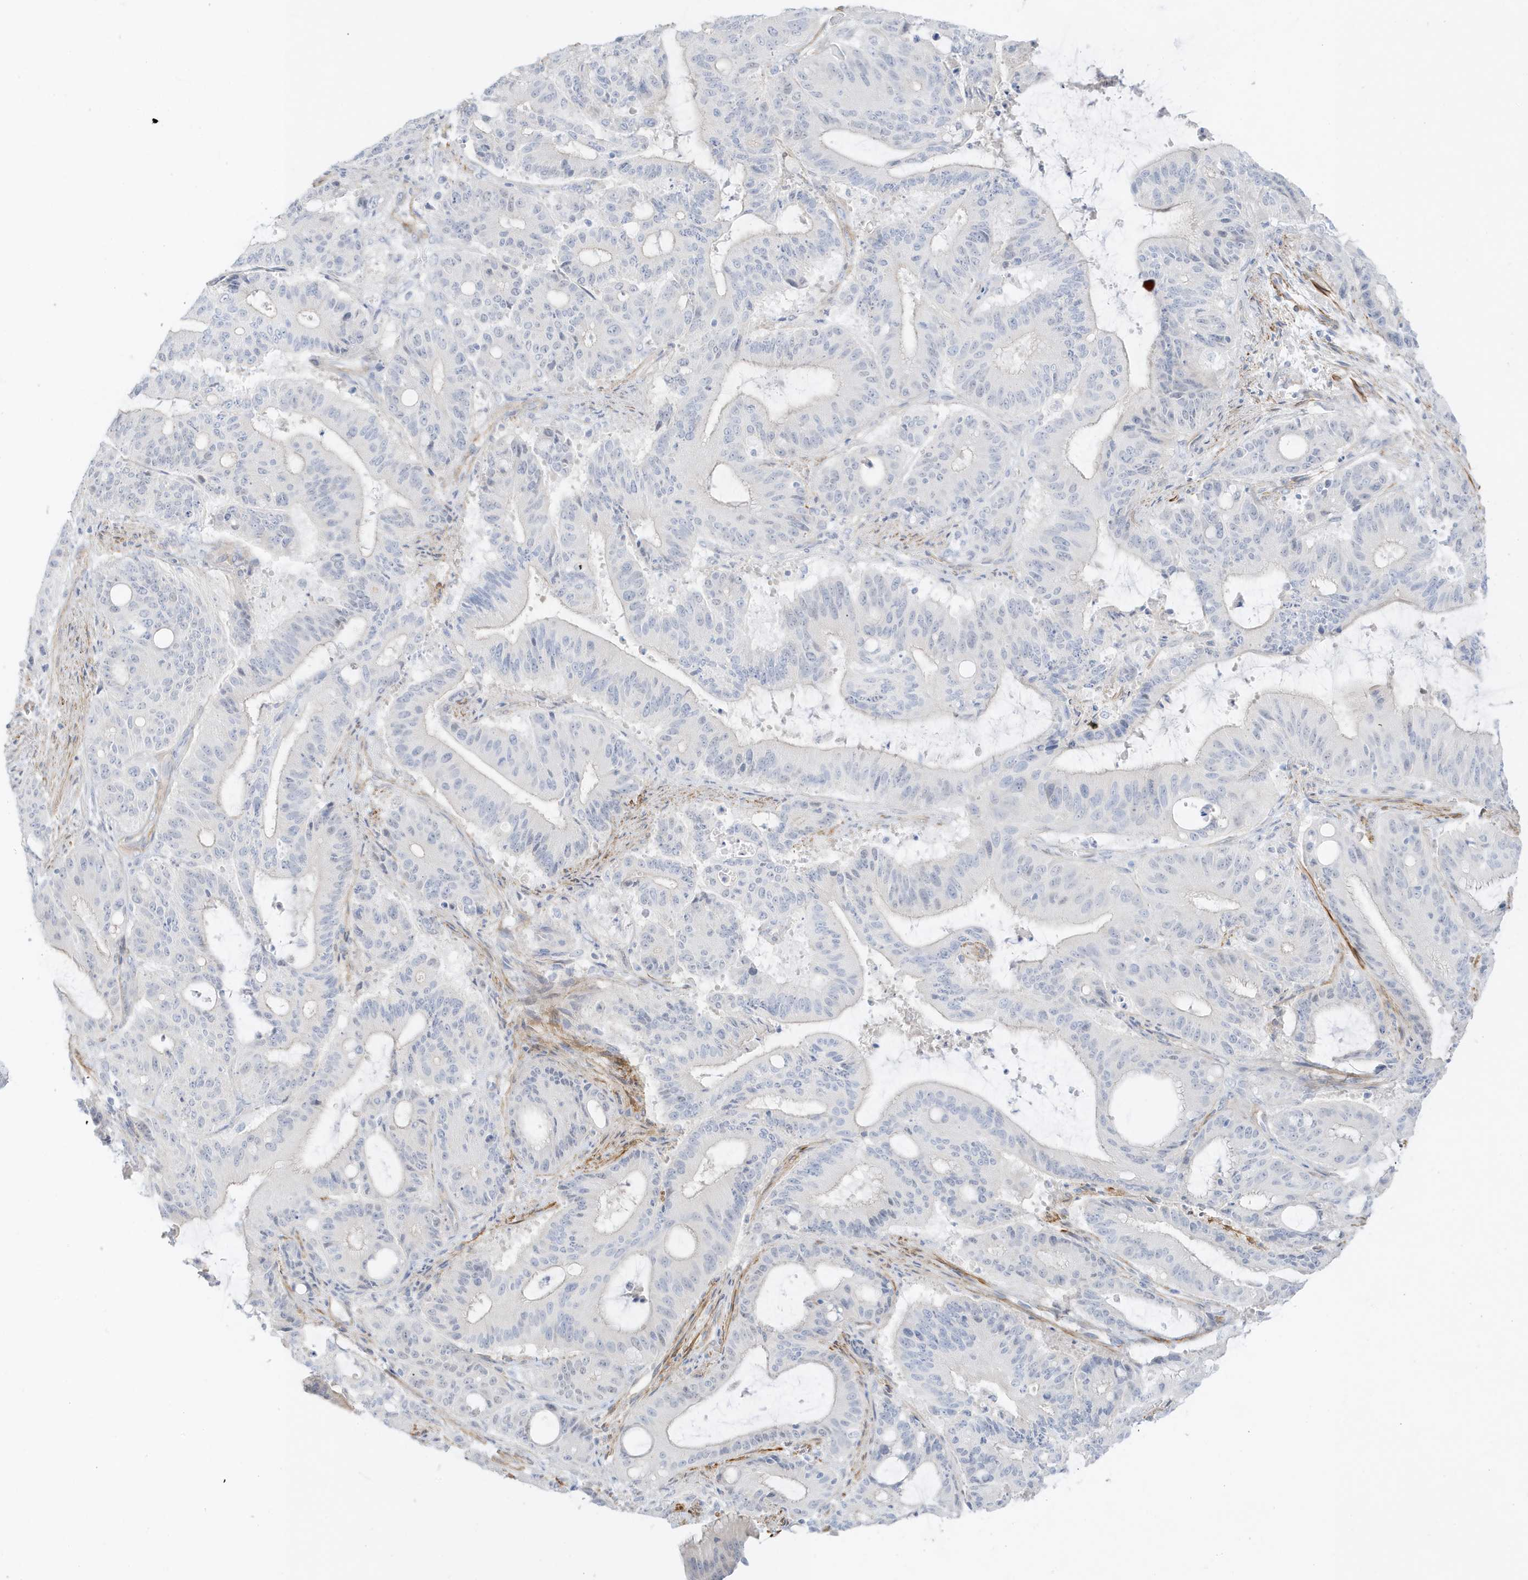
{"staining": {"intensity": "negative", "quantity": "none", "location": "none"}, "tissue": "liver cancer", "cell_type": "Tumor cells", "image_type": "cancer", "snomed": [{"axis": "morphology", "description": "Normal tissue, NOS"}, {"axis": "morphology", "description": "Cholangiocarcinoma"}, {"axis": "topography", "description": "Liver"}, {"axis": "topography", "description": "Peripheral nerve tissue"}], "caption": "Immunohistochemical staining of human liver cancer (cholangiocarcinoma) demonstrates no significant expression in tumor cells. (DAB (3,3'-diaminobenzidine) immunohistochemistry (IHC), high magnification).", "gene": "SLC22A13", "patient": {"sex": "female", "age": 73}}